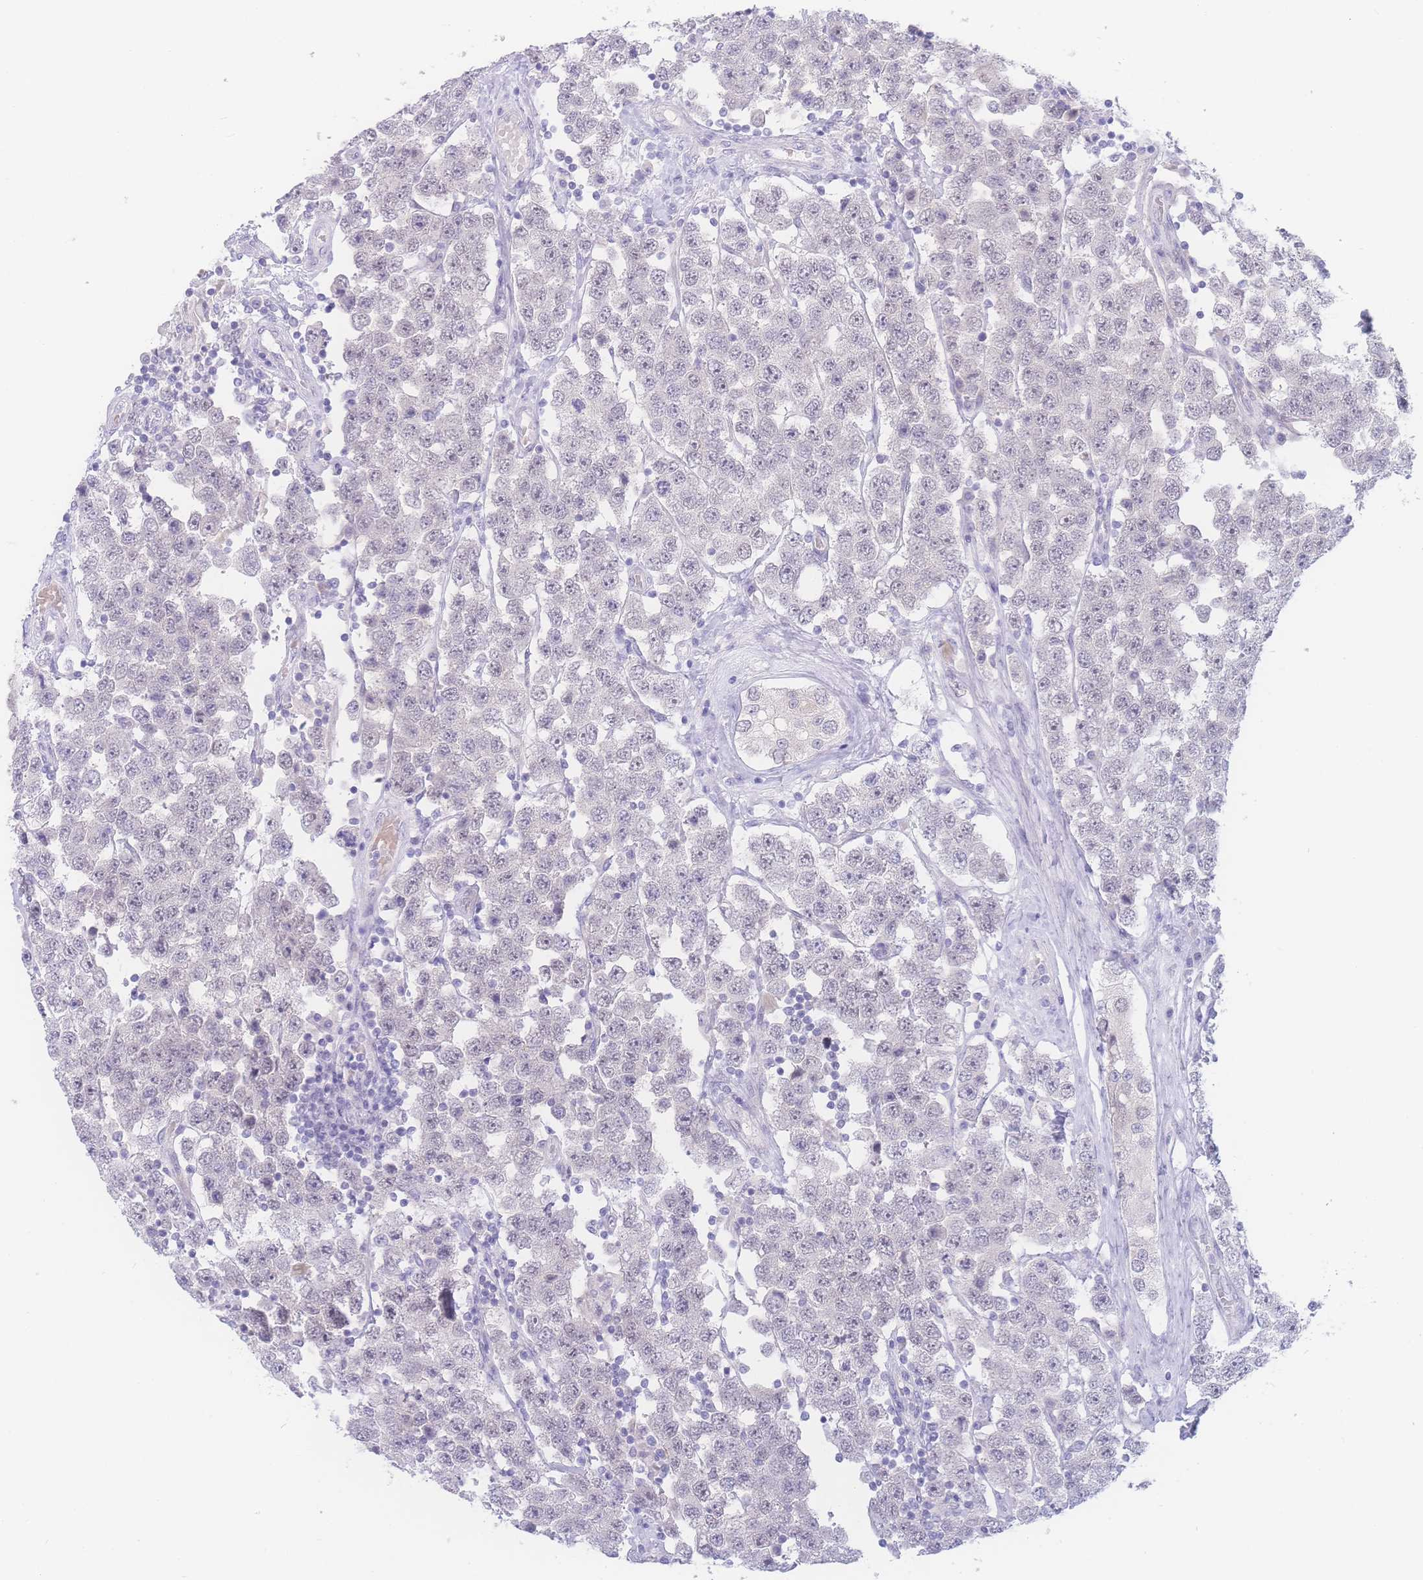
{"staining": {"intensity": "negative", "quantity": "none", "location": "none"}, "tissue": "testis cancer", "cell_type": "Tumor cells", "image_type": "cancer", "snomed": [{"axis": "morphology", "description": "Seminoma, NOS"}, {"axis": "topography", "description": "Testis"}], "caption": "The immunohistochemistry (IHC) histopathology image has no significant expression in tumor cells of testis cancer tissue. (Brightfield microscopy of DAB (3,3'-diaminobenzidine) immunohistochemistry (IHC) at high magnification).", "gene": "PRSS22", "patient": {"sex": "male", "age": 28}}